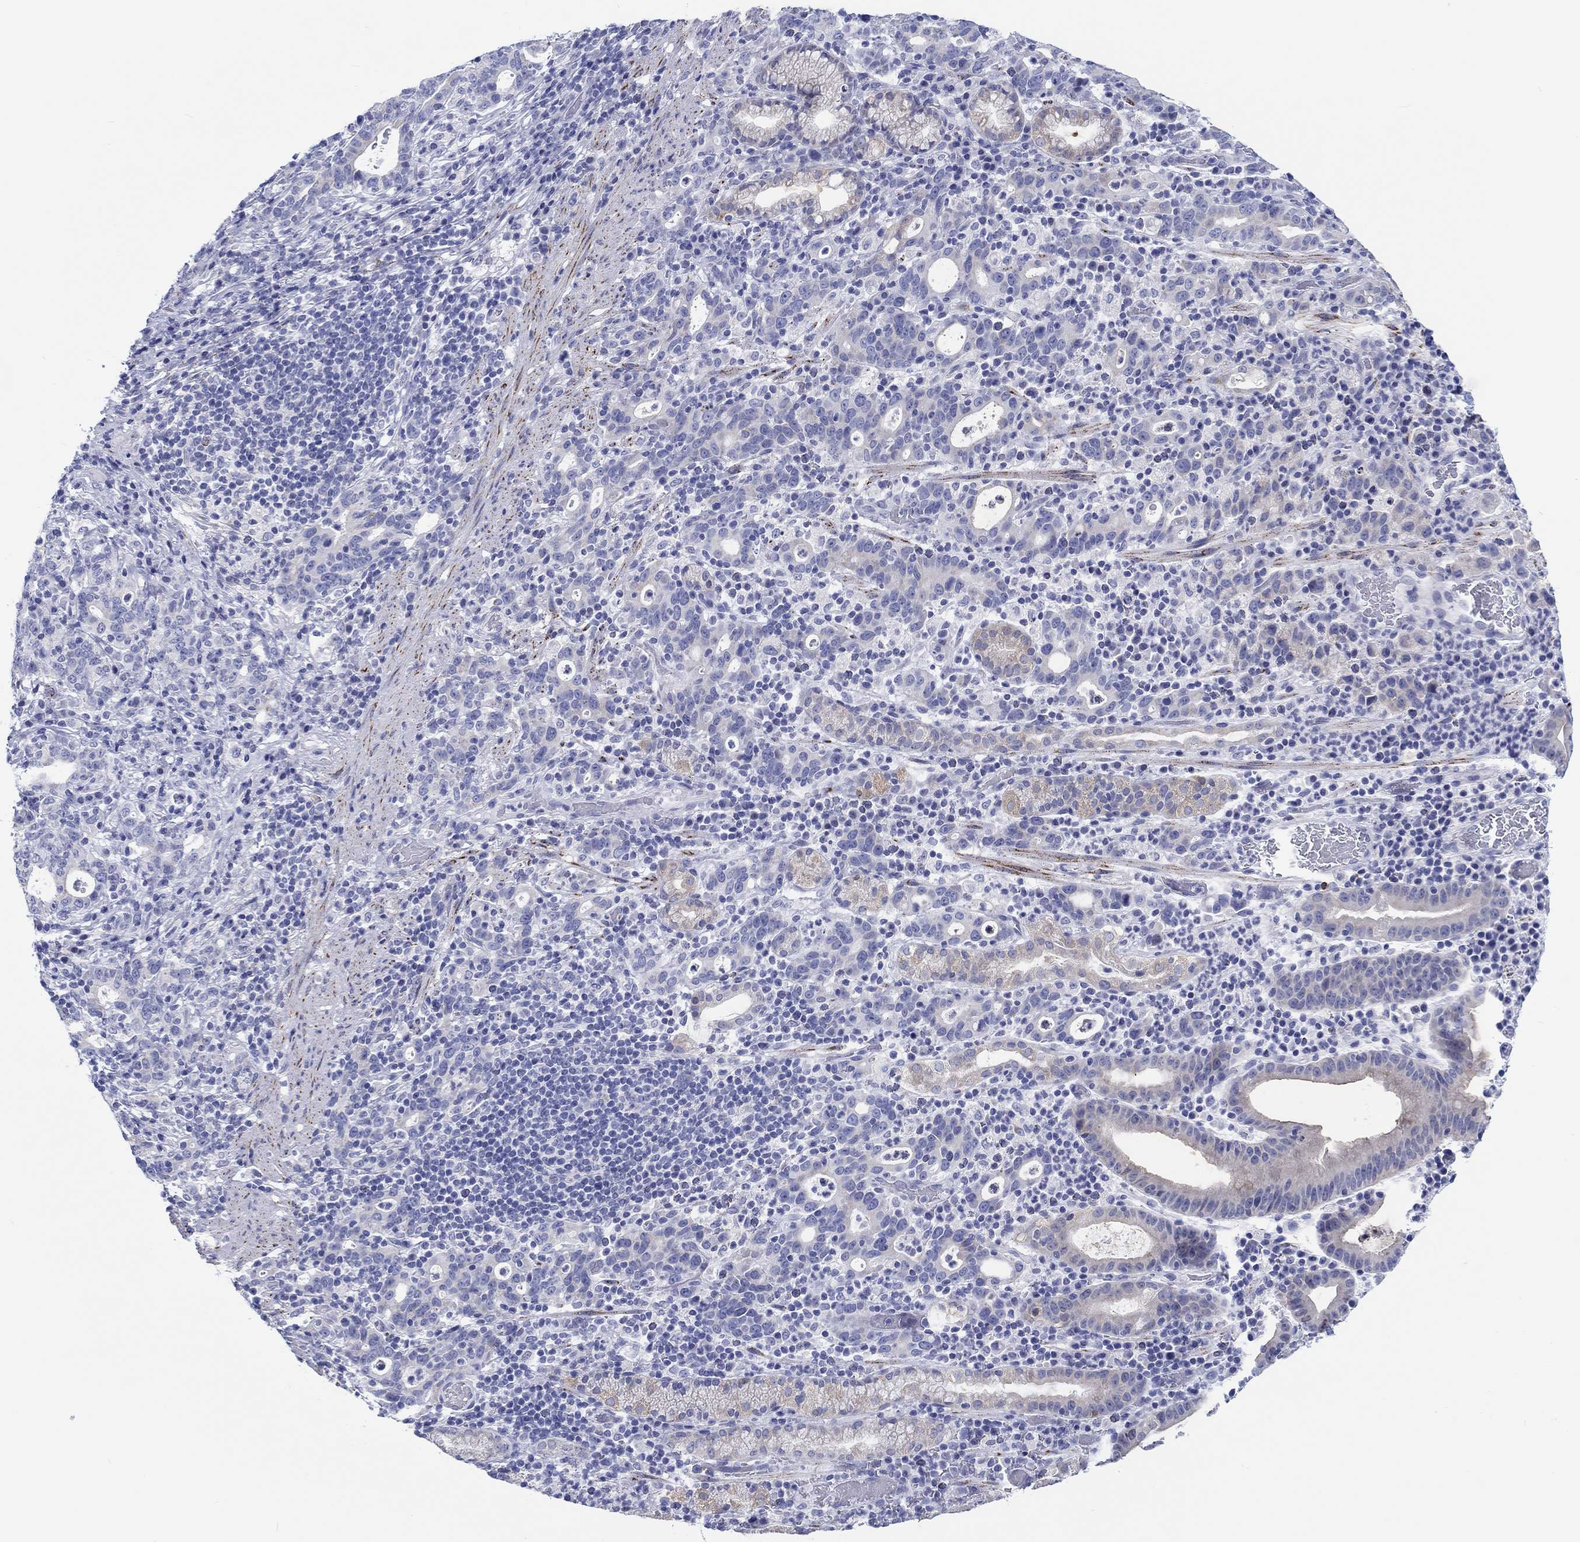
{"staining": {"intensity": "weak", "quantity": "<25%", "location": "cytoplasmic/membranous"}, "tissue": "stomach cancer", "cell_type": "Tumor cells", "image_type": "cancer", "snomed": [{"axis": "morphology", "description": "Adenocarcinoma, NOS"}, {"axis": "topography", "description": "Stomach"}], "caption": "The photomicrograph reveals no staining of tumor cells in stomach adenocarcinoma.", "gene": "H1-1", "patient": {"sex": "male", "age": 79}}